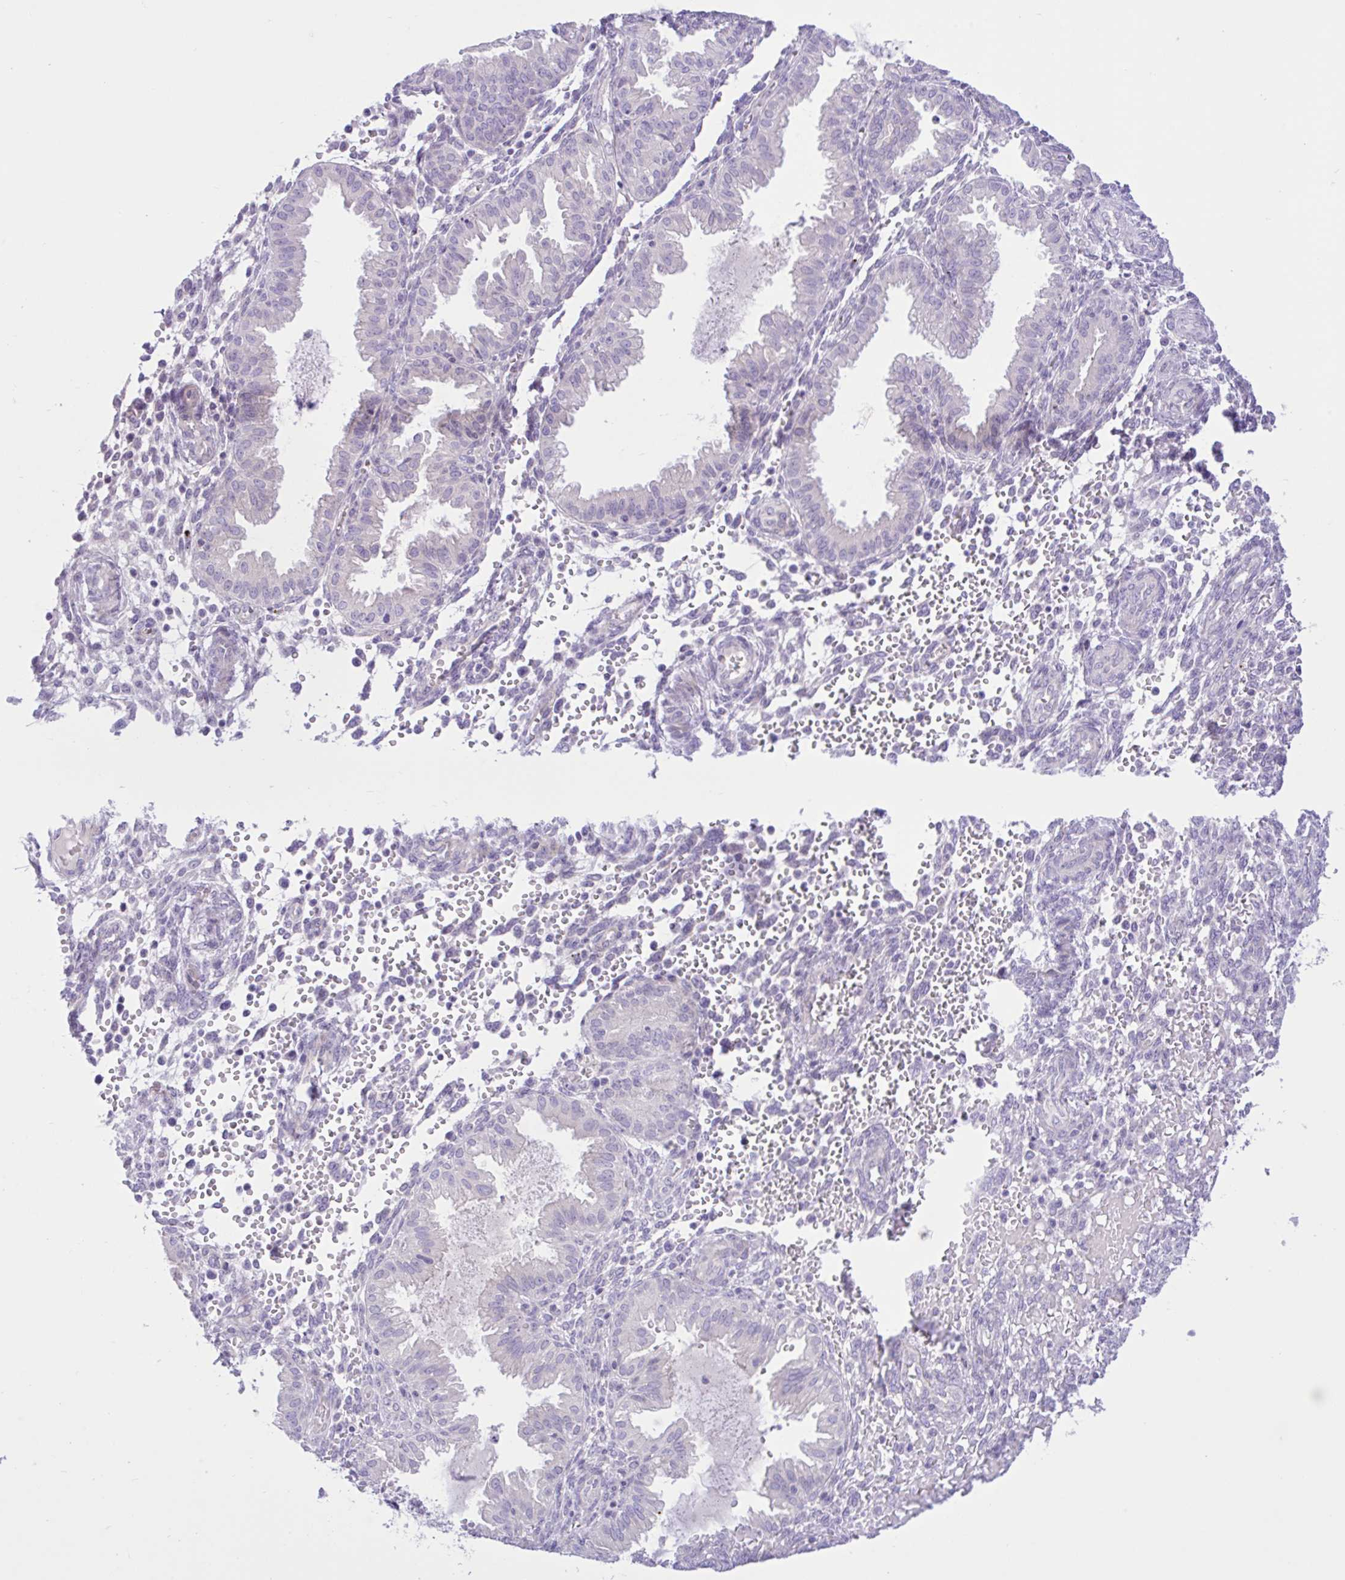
{"staining": {"intensity": "negative", "quantity": "none", "location": "none"}, "tissue": "endometrium", "cell_type": "Cells in endometrial stroma", "image_type": "normal", "snomed": [{"axis": "morphology", "description": "Normal tissue, NOS"}, {"axis": "topography", "description": "Endometrium"}], "caption": "High power microscopy image of an immunohistochemistry (IHC) image of unremarkable endometrium, revealing no significant positivity in cells in endometrial stroma.", "gene": "ZNF101", "patient": {"sex": "female", "age": 33}}